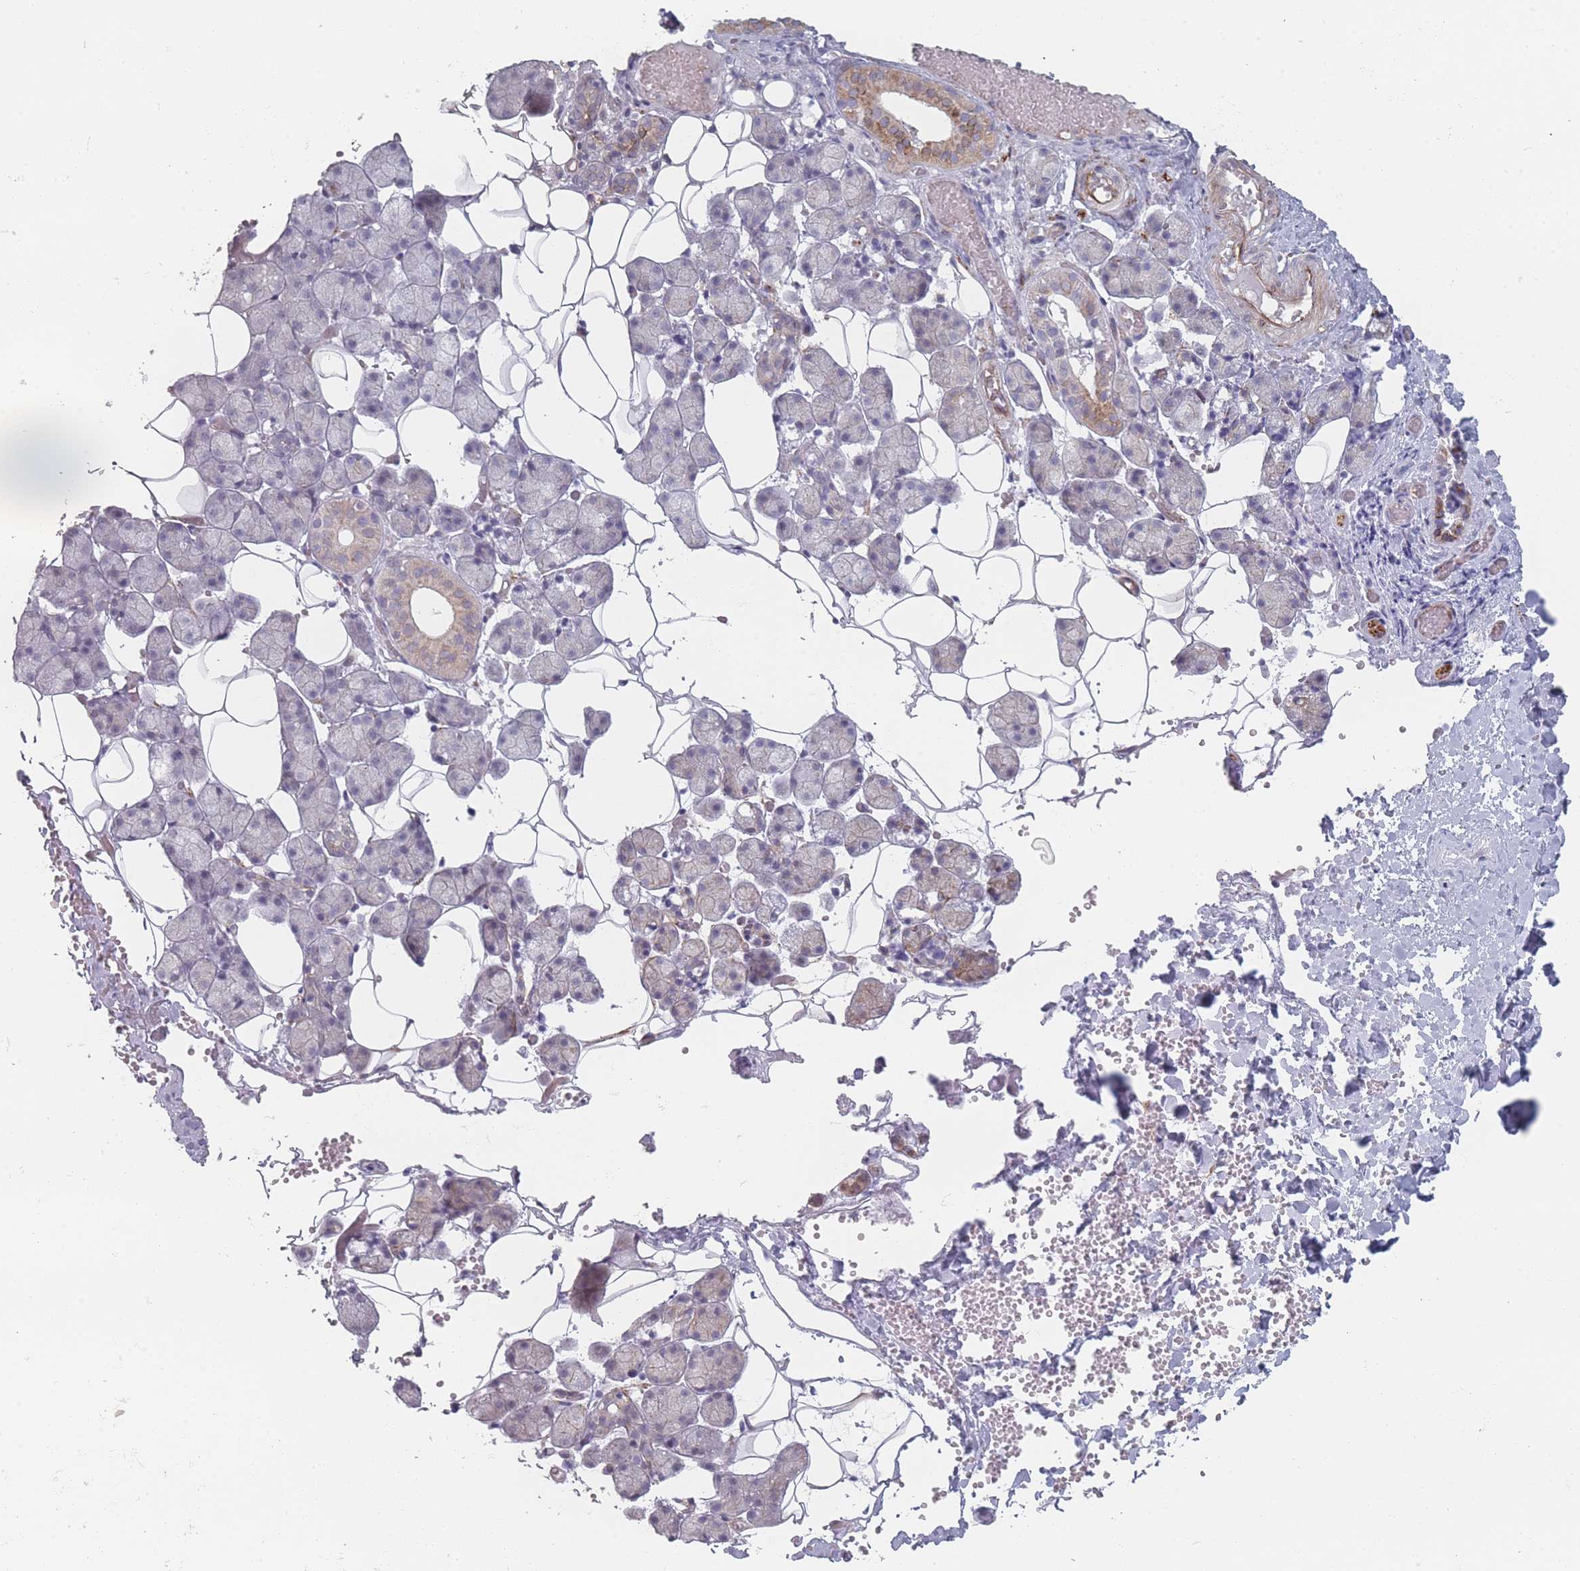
{"staining": {"intensity": "moderate", "quantity": "25%-75%", "location": "cytoplasmic/membranous"}, "tissue": "salivary gland", "cell_type": "Glandular cells", "image_type": "normal", "snomed": [{"axis": "morphology", "description": "Normal tissue, NOS"}, {"axis": "topography", "description": "Salivary gland"}], "caption": "The photomicrograph reveals staining of normal salivary gland, revealing moderate cytoplasmic/membranous protein expression (brown color) within glandular cells. The protein of interest is stained brown, and the nuclei are stained in blue (DAB (3,3'-diaminobenzidine) IHC with brightfield microscopy, high magnification).", "gene": "RNF4", "patient": {"sex": "female", "age": 33}}